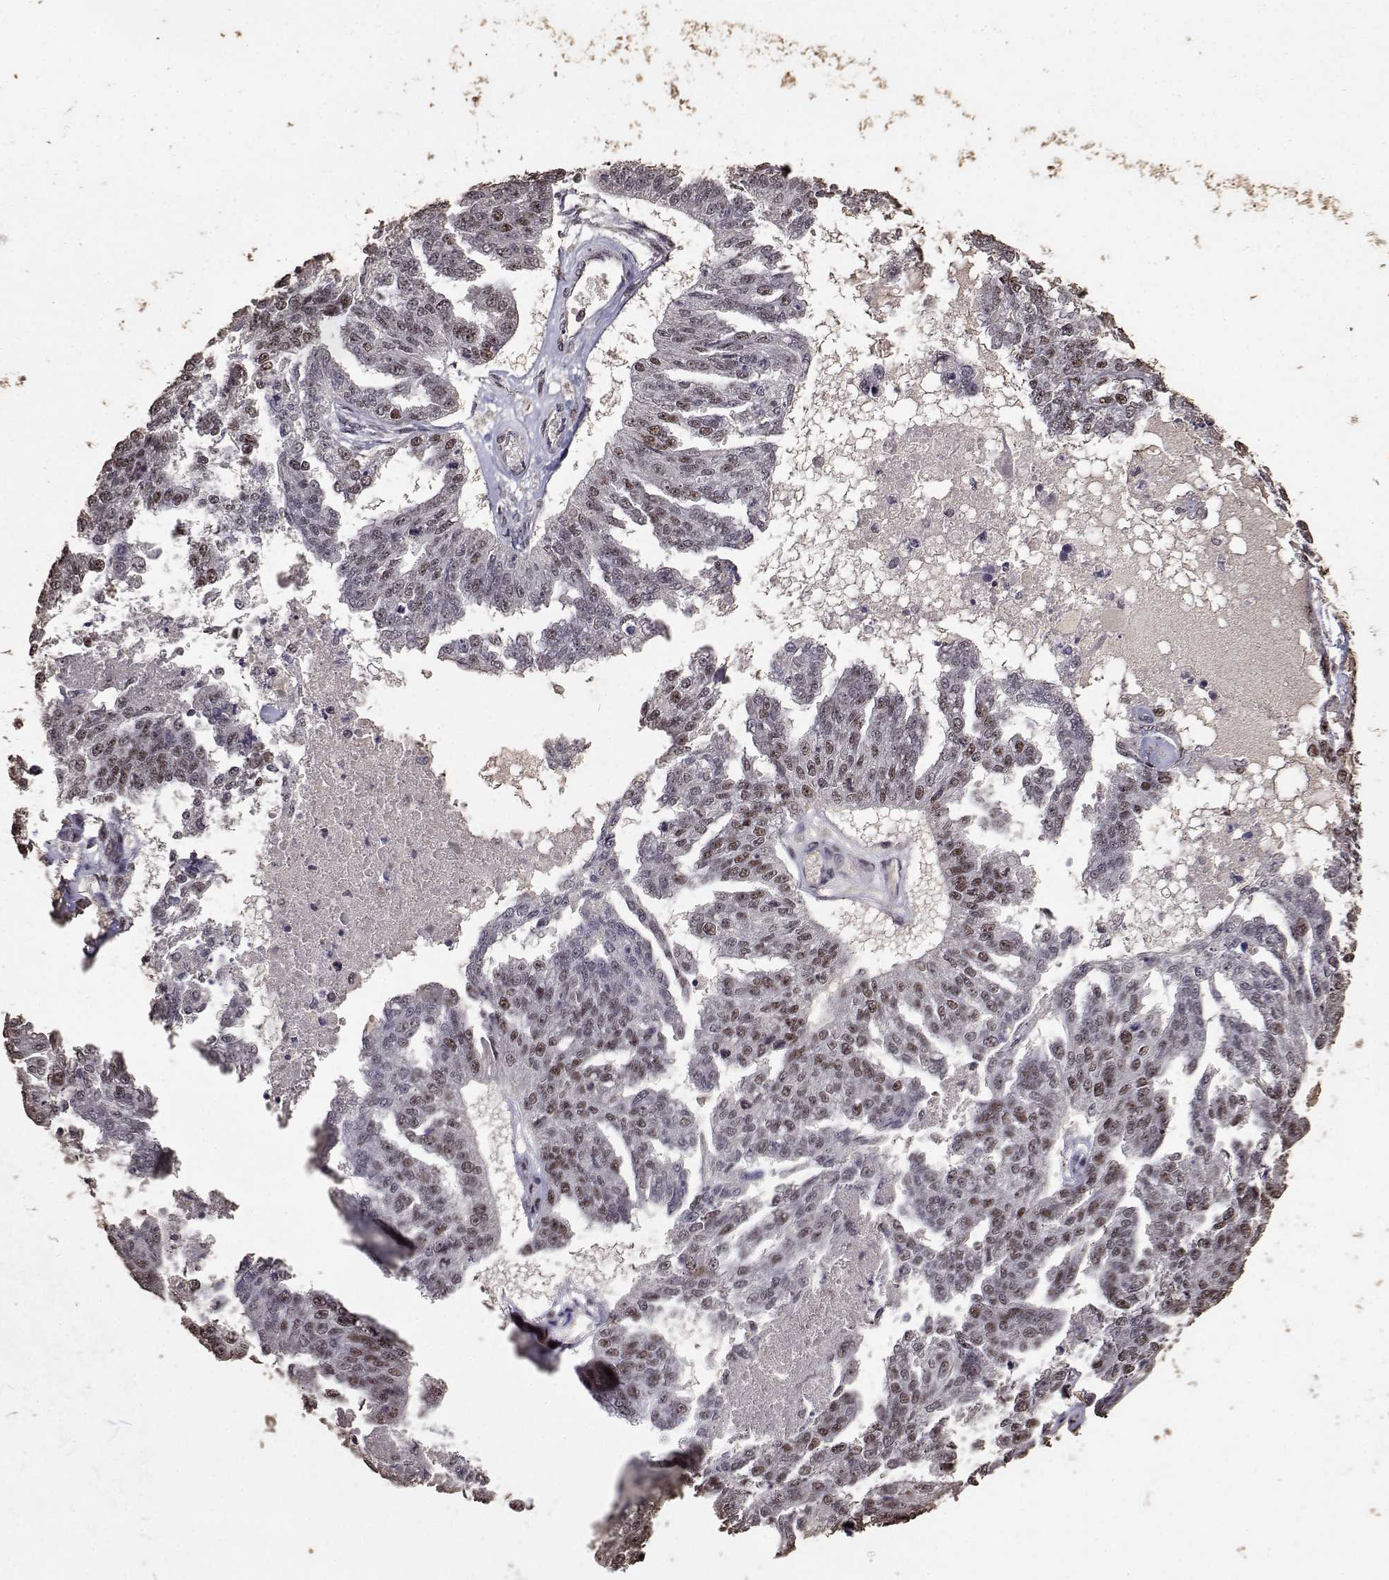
{"staining": {"intensity": "moderate", "quantity": ">75%", "location": "nuclear"}, "tissue": "ovarian cancer", "cell_type": "Tumor cells", "image_type": "cancer", "snomed": [{"axis": "morphology", "description": "Cystadenocarcinoma, serous, NOS"}, {"axis": "topography", "description": "Ovary"}], "caption": "Ovarian cancer (serous cystadenocarcinoma) tissue displays moderate nuclear positivity in about >75% of tumor cells, visualized by immunohistochemistry.", "gene": "TOE1", "patient": {"sex": "female", "age": 58}}